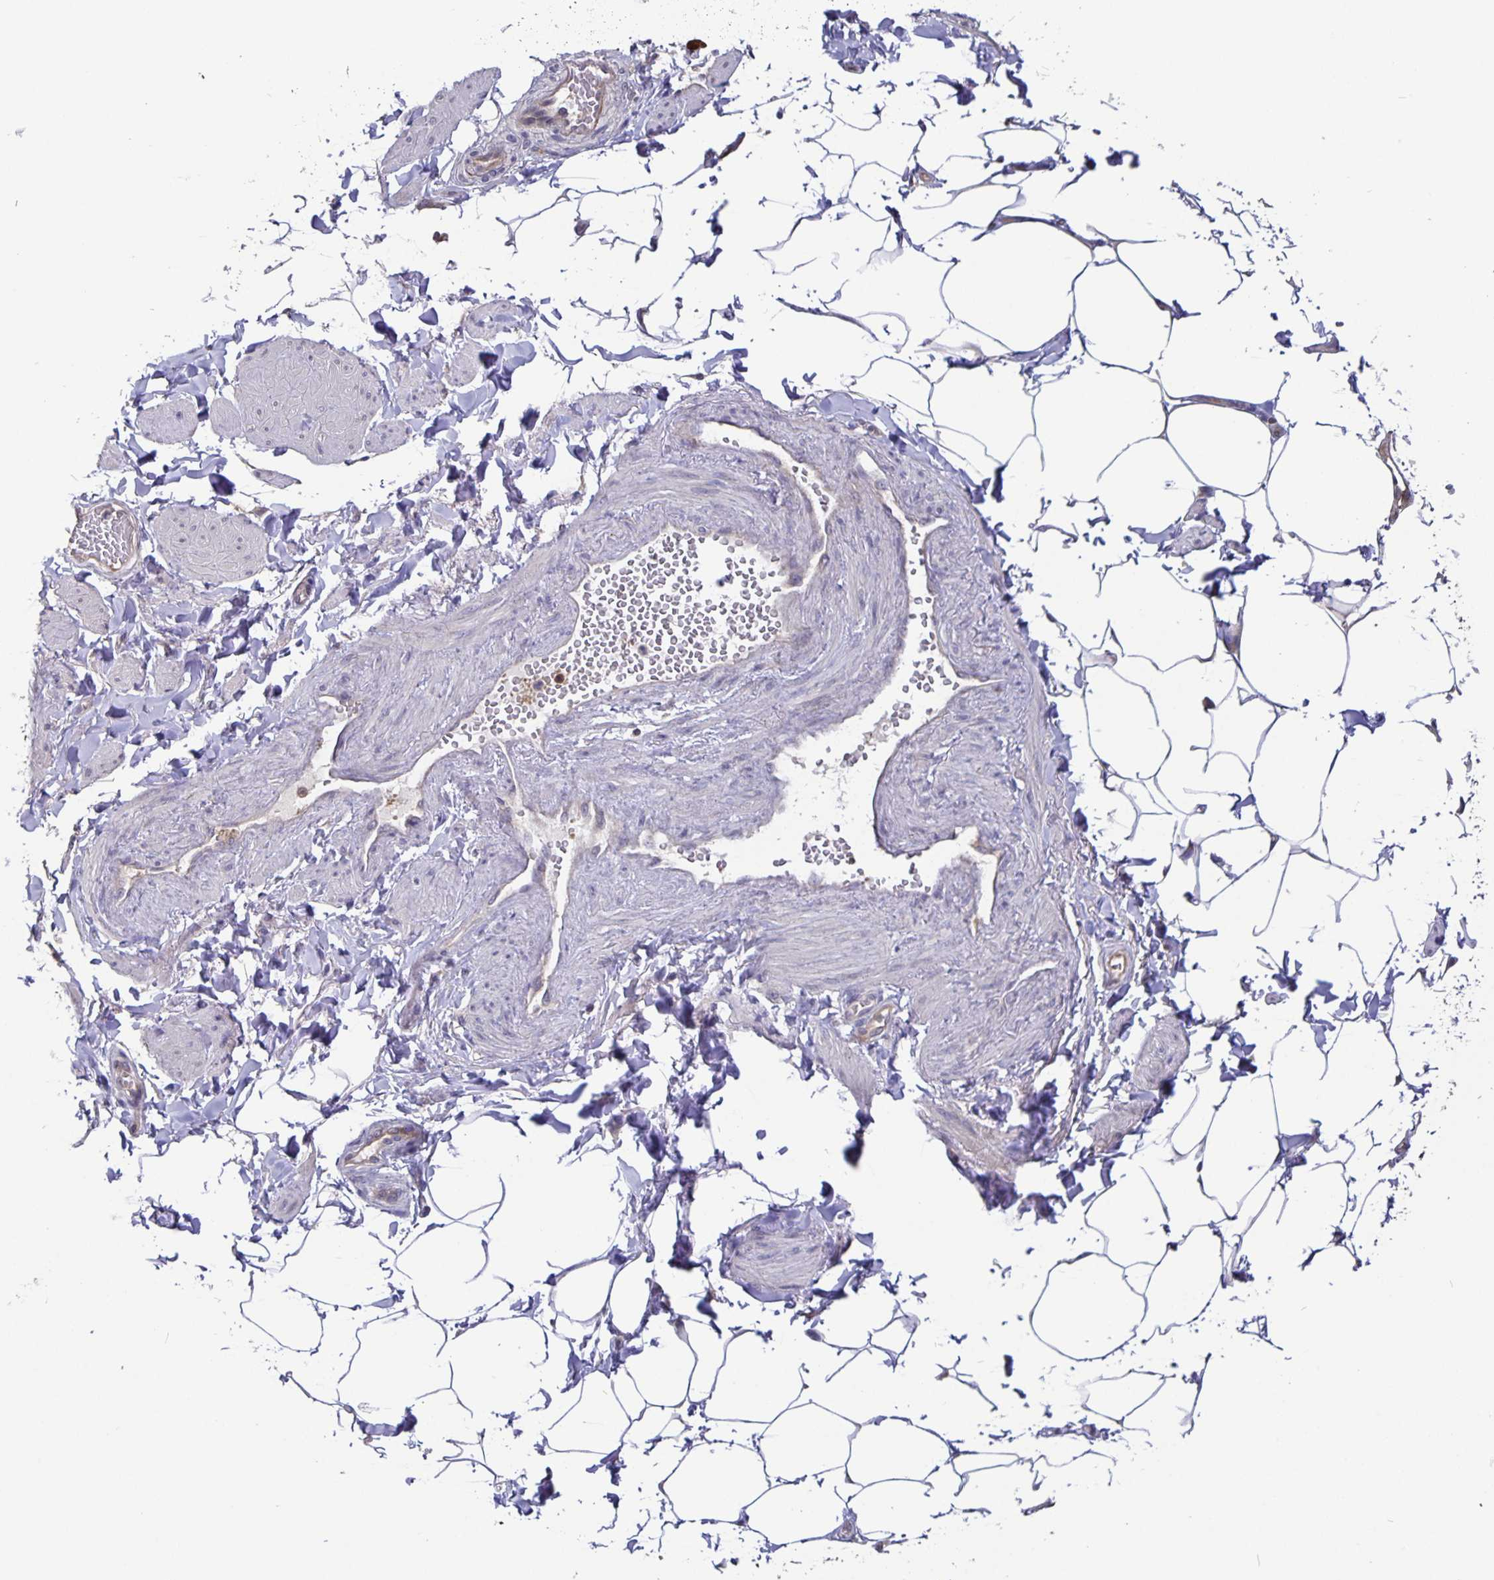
{"staining": {"intensity": "negative", "quantity": "none", "location": "none"}, "tissue": "adipose tissue", "cell_type": "Adipocytes", "image_type": "normal", "snomed": [{"axis": "morphology", "description": "Normal tissue, NOS"}, {"axis": "topography", "description": "Epididymis"}, {"axis": "topography", "description": "Peripheral nerve tissue"}], "caption": "This is a micrograph of IHC staining of normal adipose tissue, which shows no expression in adipocytes. Brightfield microscopy of immunohistochemistry (IHC) stained with DAB (3,3'-diaminobenzidine) (brown) and hematoxylin (blue), captured at high magnification.", "gene": "FEM1C", "patient": {"sex": "male", "age": 32}}